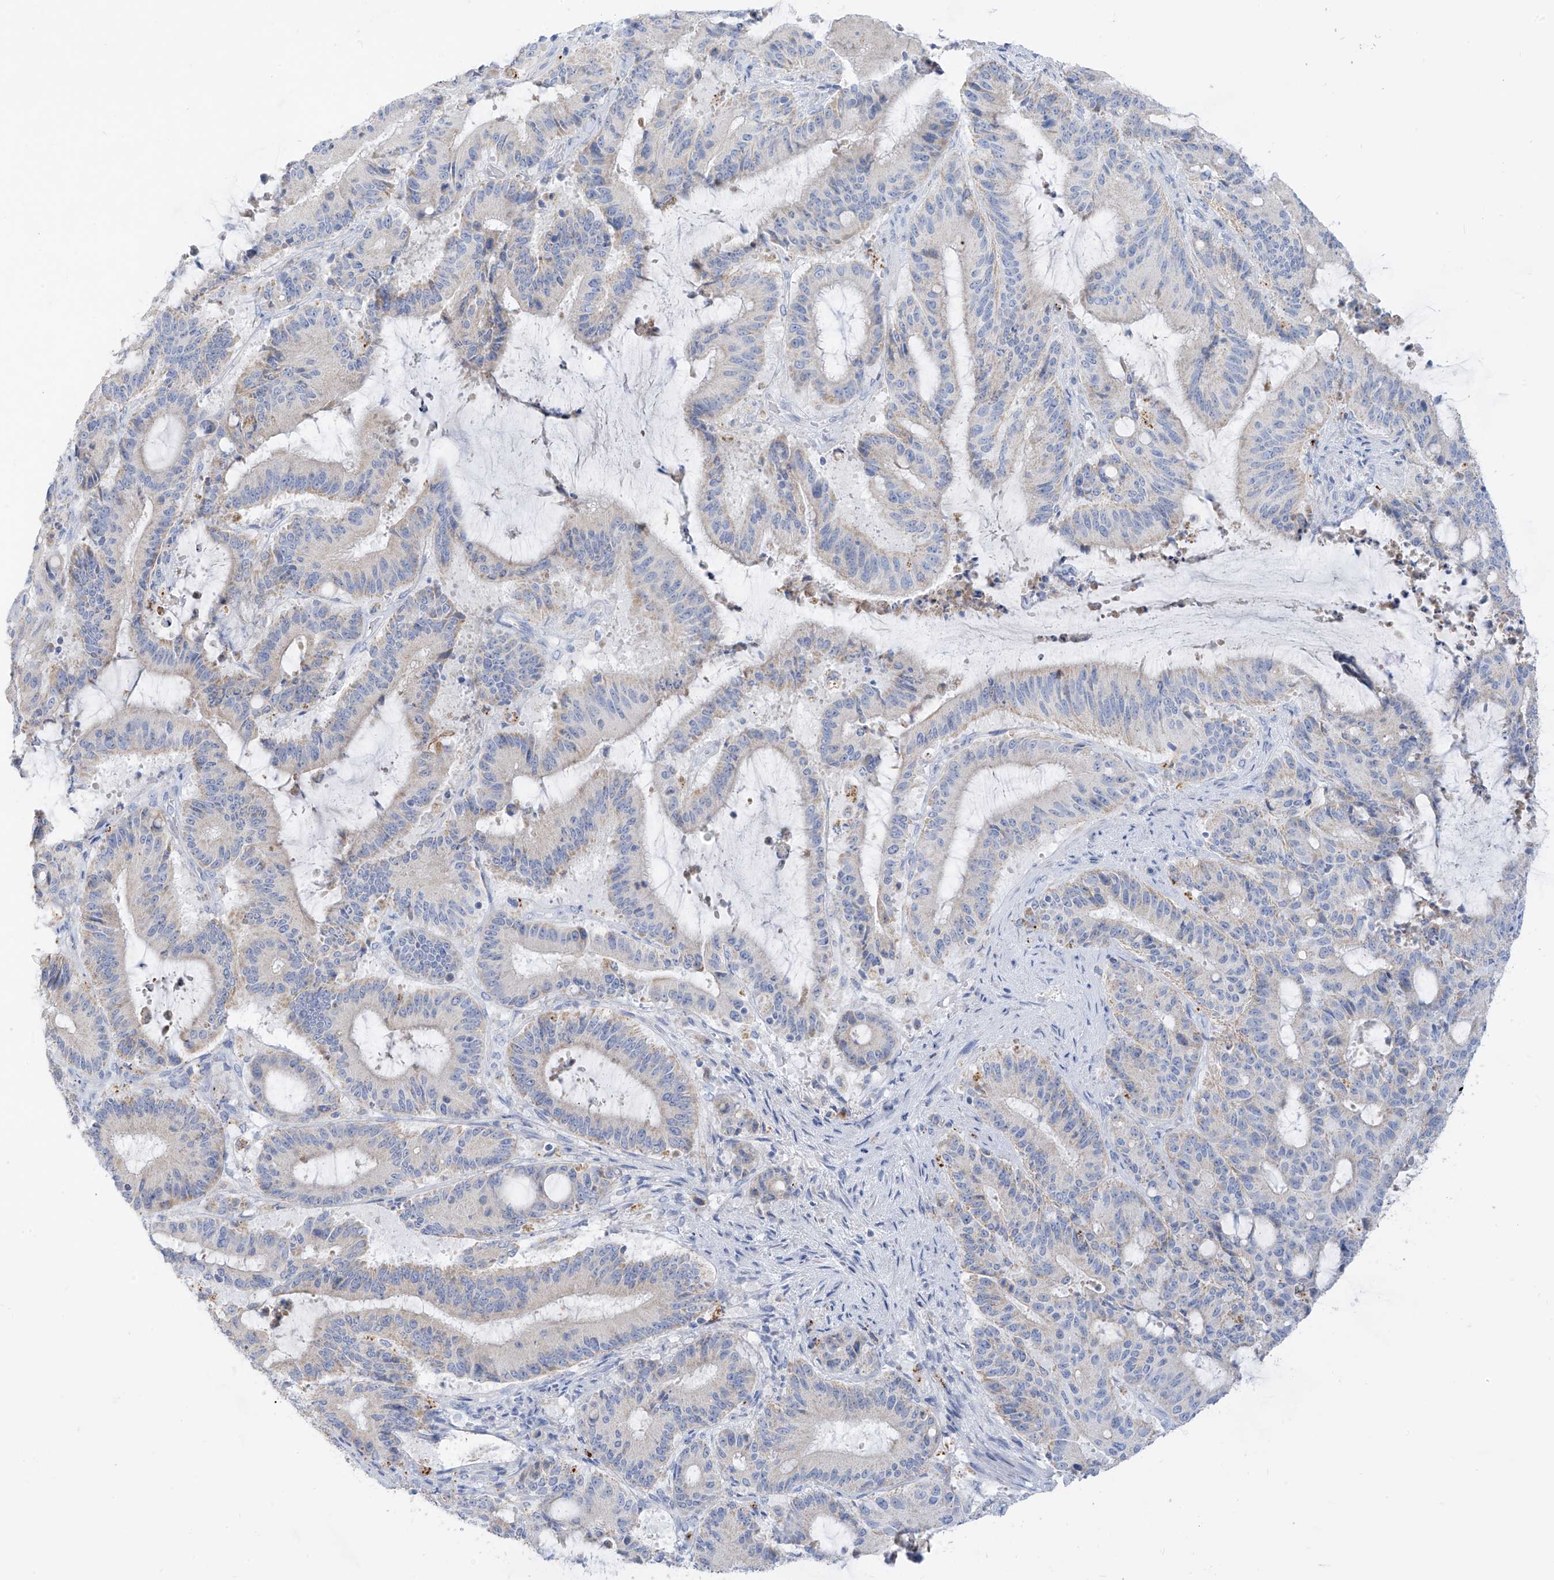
{"staining": {"intensity": "negative", "quantity": "none", "location": "none"}, "tissue": "liver cancer", "cell_type": "Tumor cells", "image_type": "cancer", "snomed": [{"axis": "morphology", "description": "Normal tissue, NOS"}, {"axis": "morphology", "description": "Cholangiocarcinoma"}, {"axis": "topography", "description": "Liver"}, {"axis": "topography", "description": "Peripheral nerve tissue"}], "caption": "Immunohistochemical staining of liver cancer (cholangiocarcinoma) reveals no significant expression in tumor cells.", "gene": "ZNF404", "patient": {"sex": "female", "age": 73}}